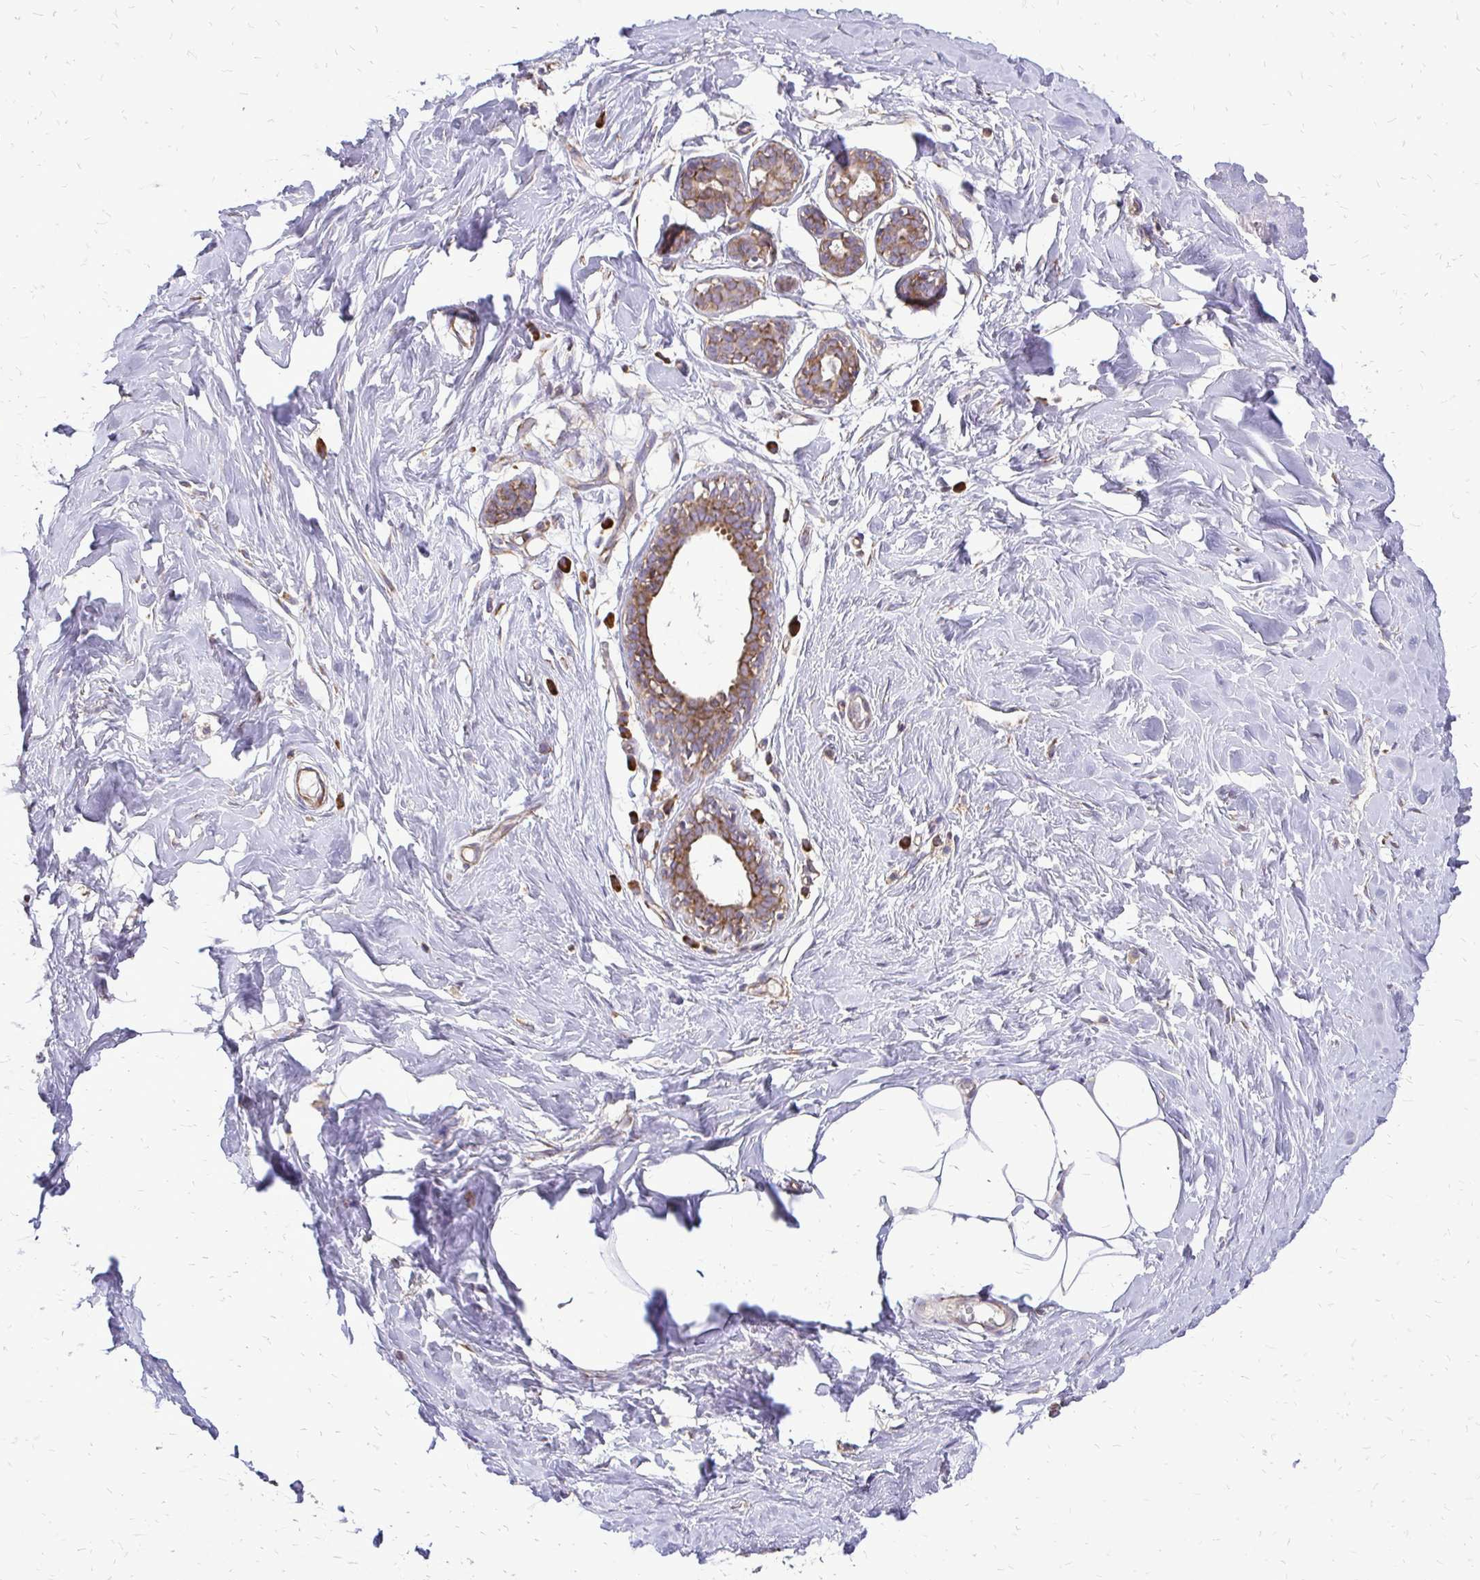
{"staining": {"intensity": "negative", "quantity": "none", "location": "none"}, "tissue": "breast", "cell_type": "Adipocytes", "image_type": "normal", "snomed": [{"axis": "morphology", "description": "Normal tissue, NOS"}, {"axis": "topography", "description": "Breast"}], "caption": "High magnification brightfield microscopy of benign breast stained with DAB (brown) and counterstained with hematoxylin (blue): adipocytes show no significant positivity. Brightfield microscopy of IHC stained with DAB (brown) and hematoxylin (blue), captured at high magnification.", "gene": "RPS3", "patient": {"sex": "female", "age": 27}}